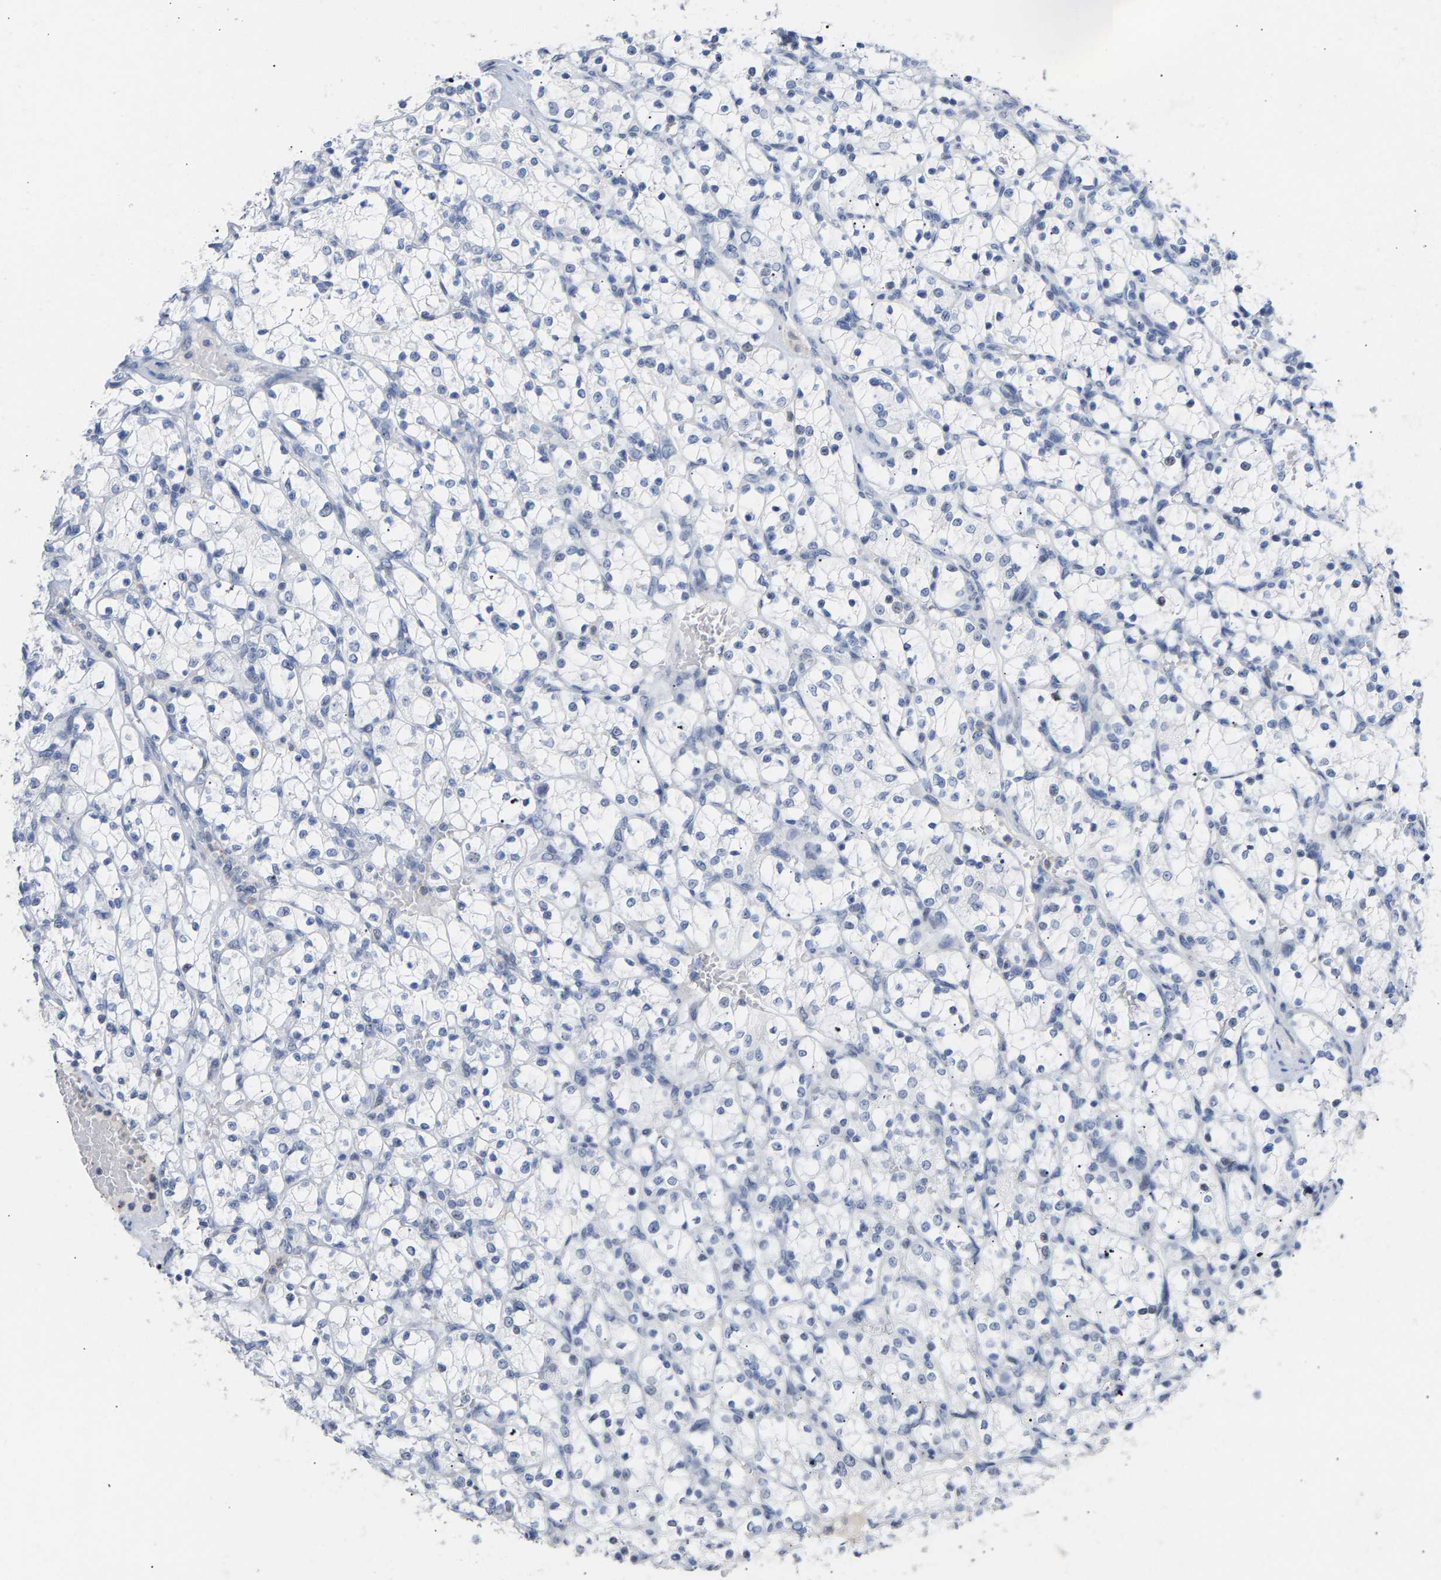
{"staining": {"intensity": "negative", "quantity": "none", "location": "none"}, "tissue": "renal cancer", "cell_type": "Tumor cells", "image_type": "cancer", "snomed": [{"axis": "morphology", "description": "Adenocarcinoma, NOS"}, {"axis": "topography", "description": "Kidney"}], "caption": "A histopathology image of adenocarcinoma (renal) stained for a protein shows no brown staining in tumor cells.", "gene": "AMPH", "patient": {"sex": "female", "age": 69}}